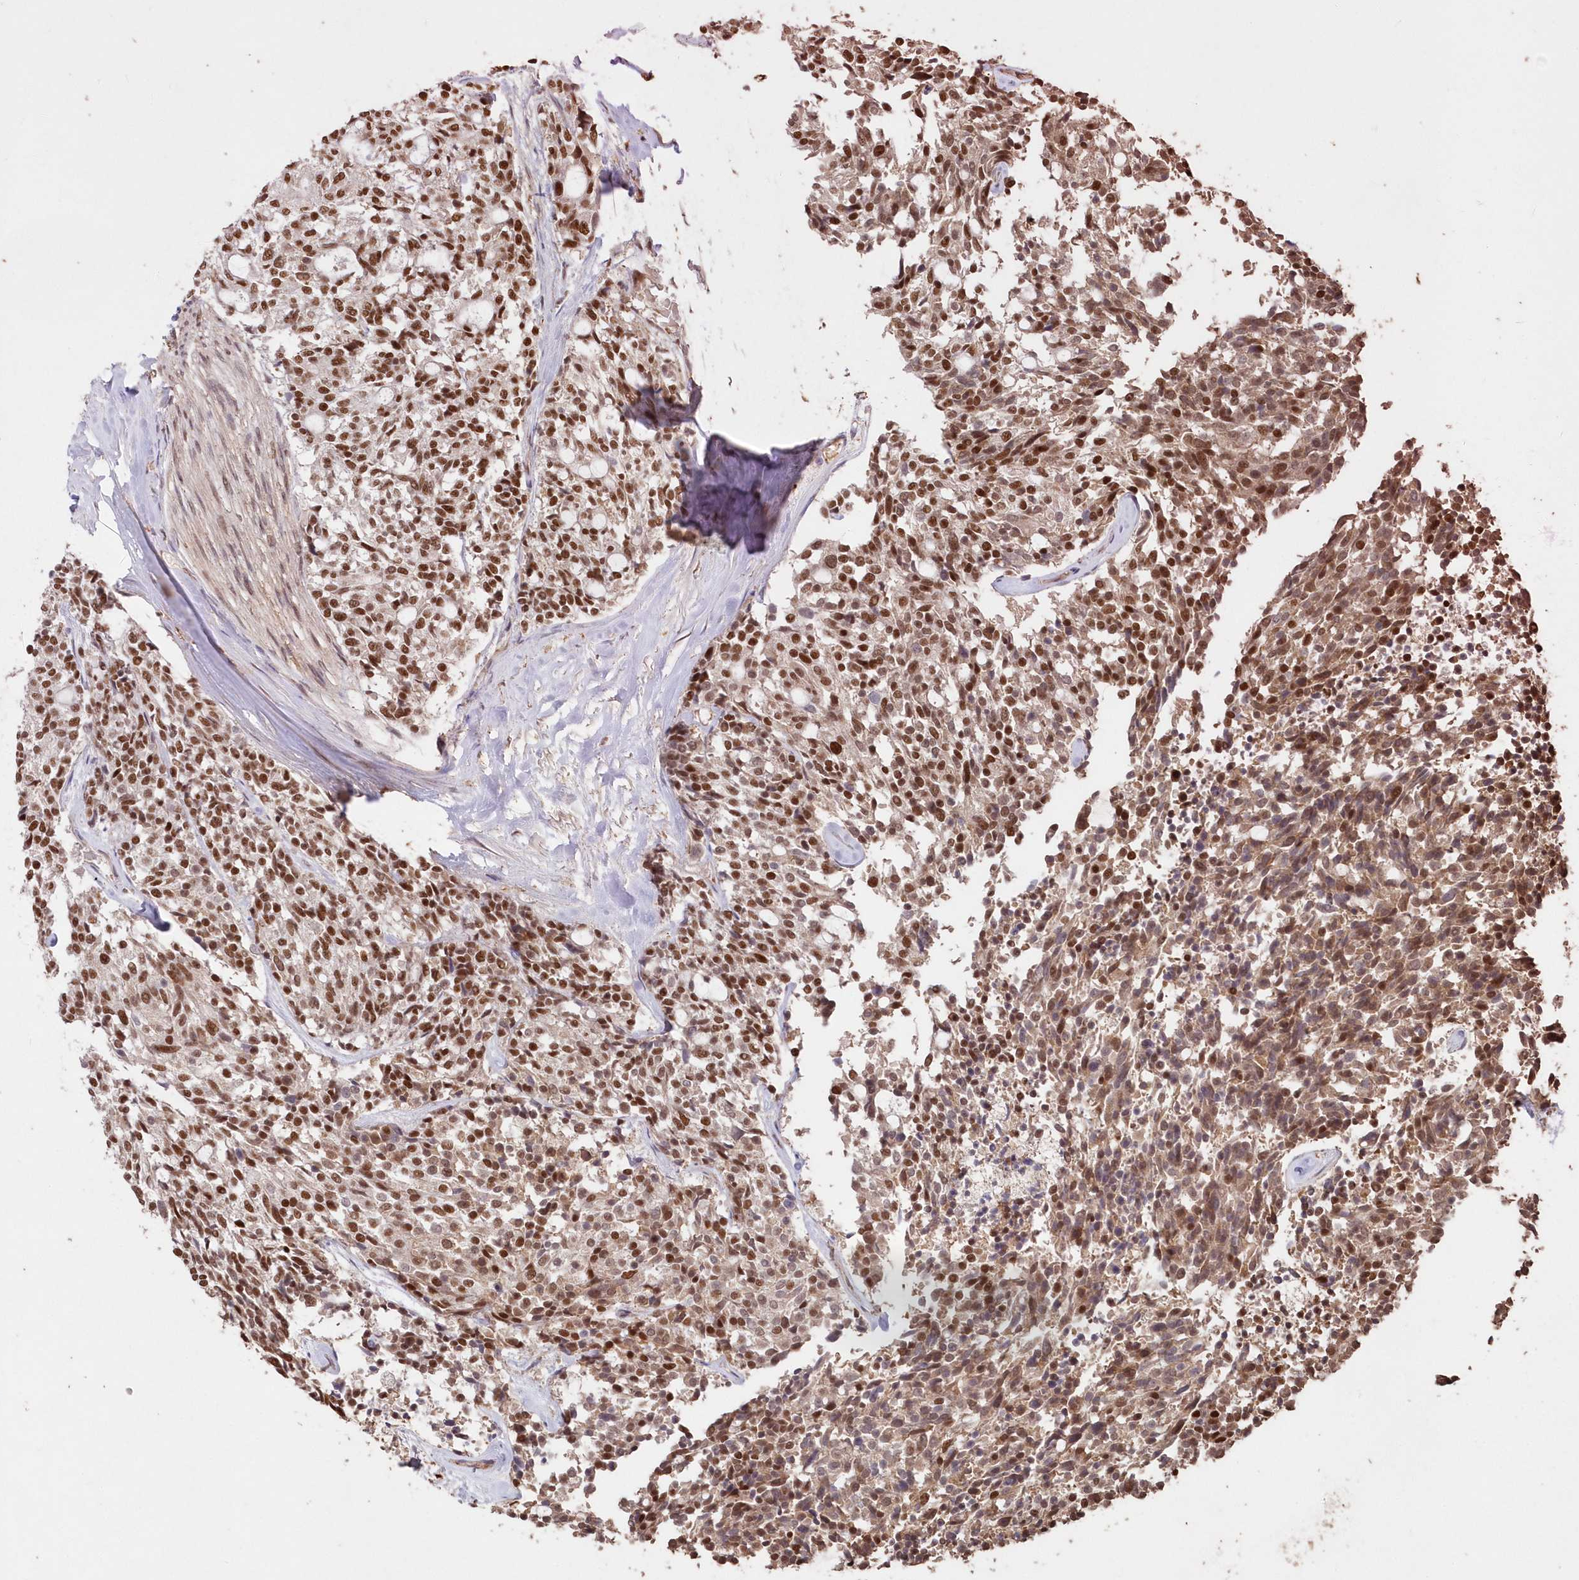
{"staining": {"intensity": "strong", "quantity": ">75%", "location": "nuclear"}, "tissue": "carcinoid", "cell_type": "Tumor cells", "image_type": "cancer", "snomed": [{"axis": "morphology", "description": "Carcinoid, malignant, NOS"}, {"axis": "topography", "description": "Pancreas"}], "caption": "There is high levels of strong nuclear expression in tumor cells of carcinoid, as demonstrated by immunohistochemical staining (brown color).", "gene": "PDS5A", "patient": {"sex": "female", "age": 54}}